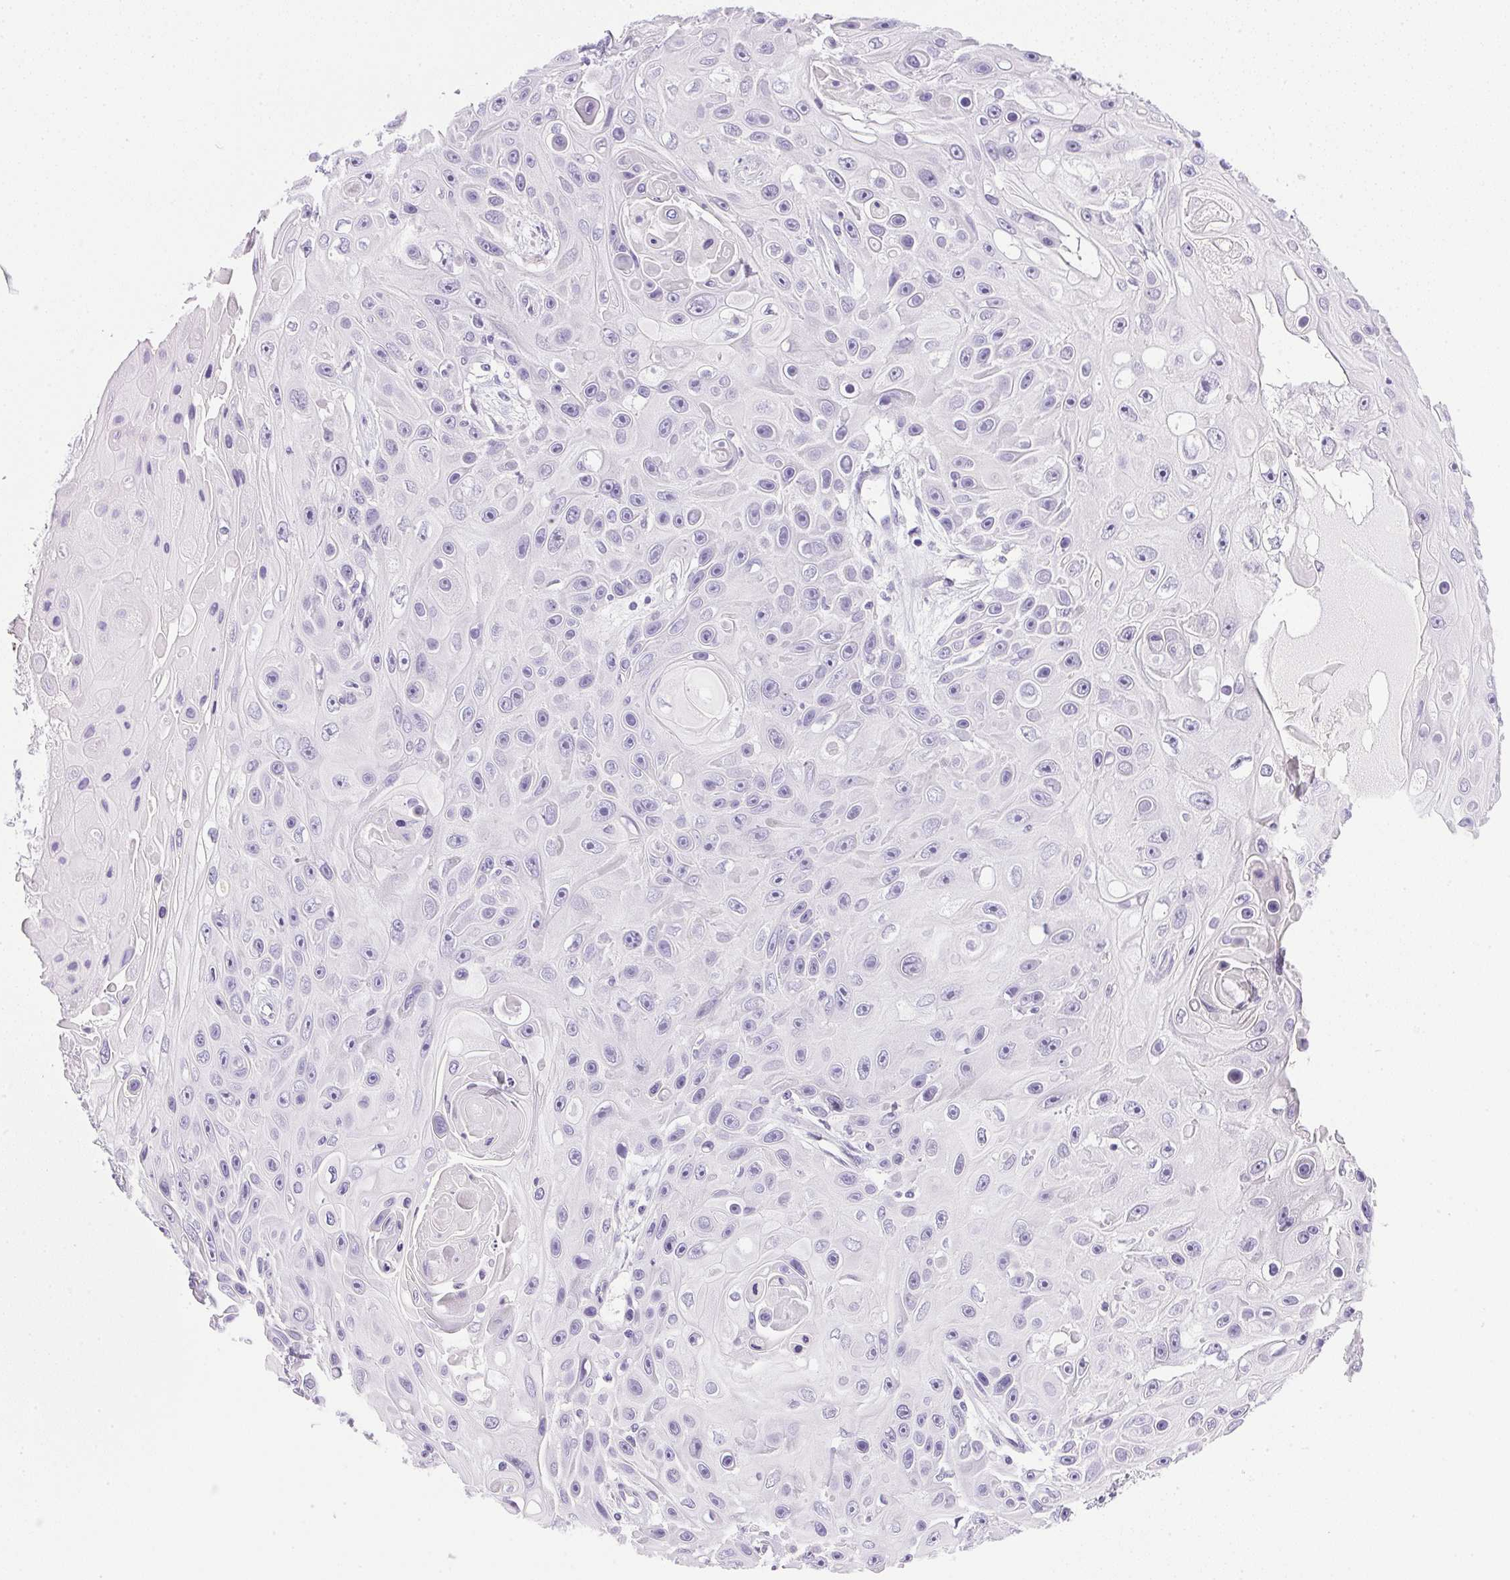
{"staining": {"intensity": "negative", "quantity": "none", "location": "none"}, "tissue": "skin cancer", "cell_type": "Tumor cells", "image_type": "cancer", "snomed": [{"axis": "morphology", "description": "Squamous cell carcinoma, NOS"}, {"axis": "topography", "description": "Skin"}], "caption": "High power microscopy micrograph of an IHC micrograph of squamous cell carcinoma (skin), revealing no significant positivity in tumor cells. (DAB (3,3'-diaminobenzidine) immunohistochemistry with hematoxylin counter stain).", "gene": "ATP6V0A4", "patient": {"sex": "male", "age": 82}}